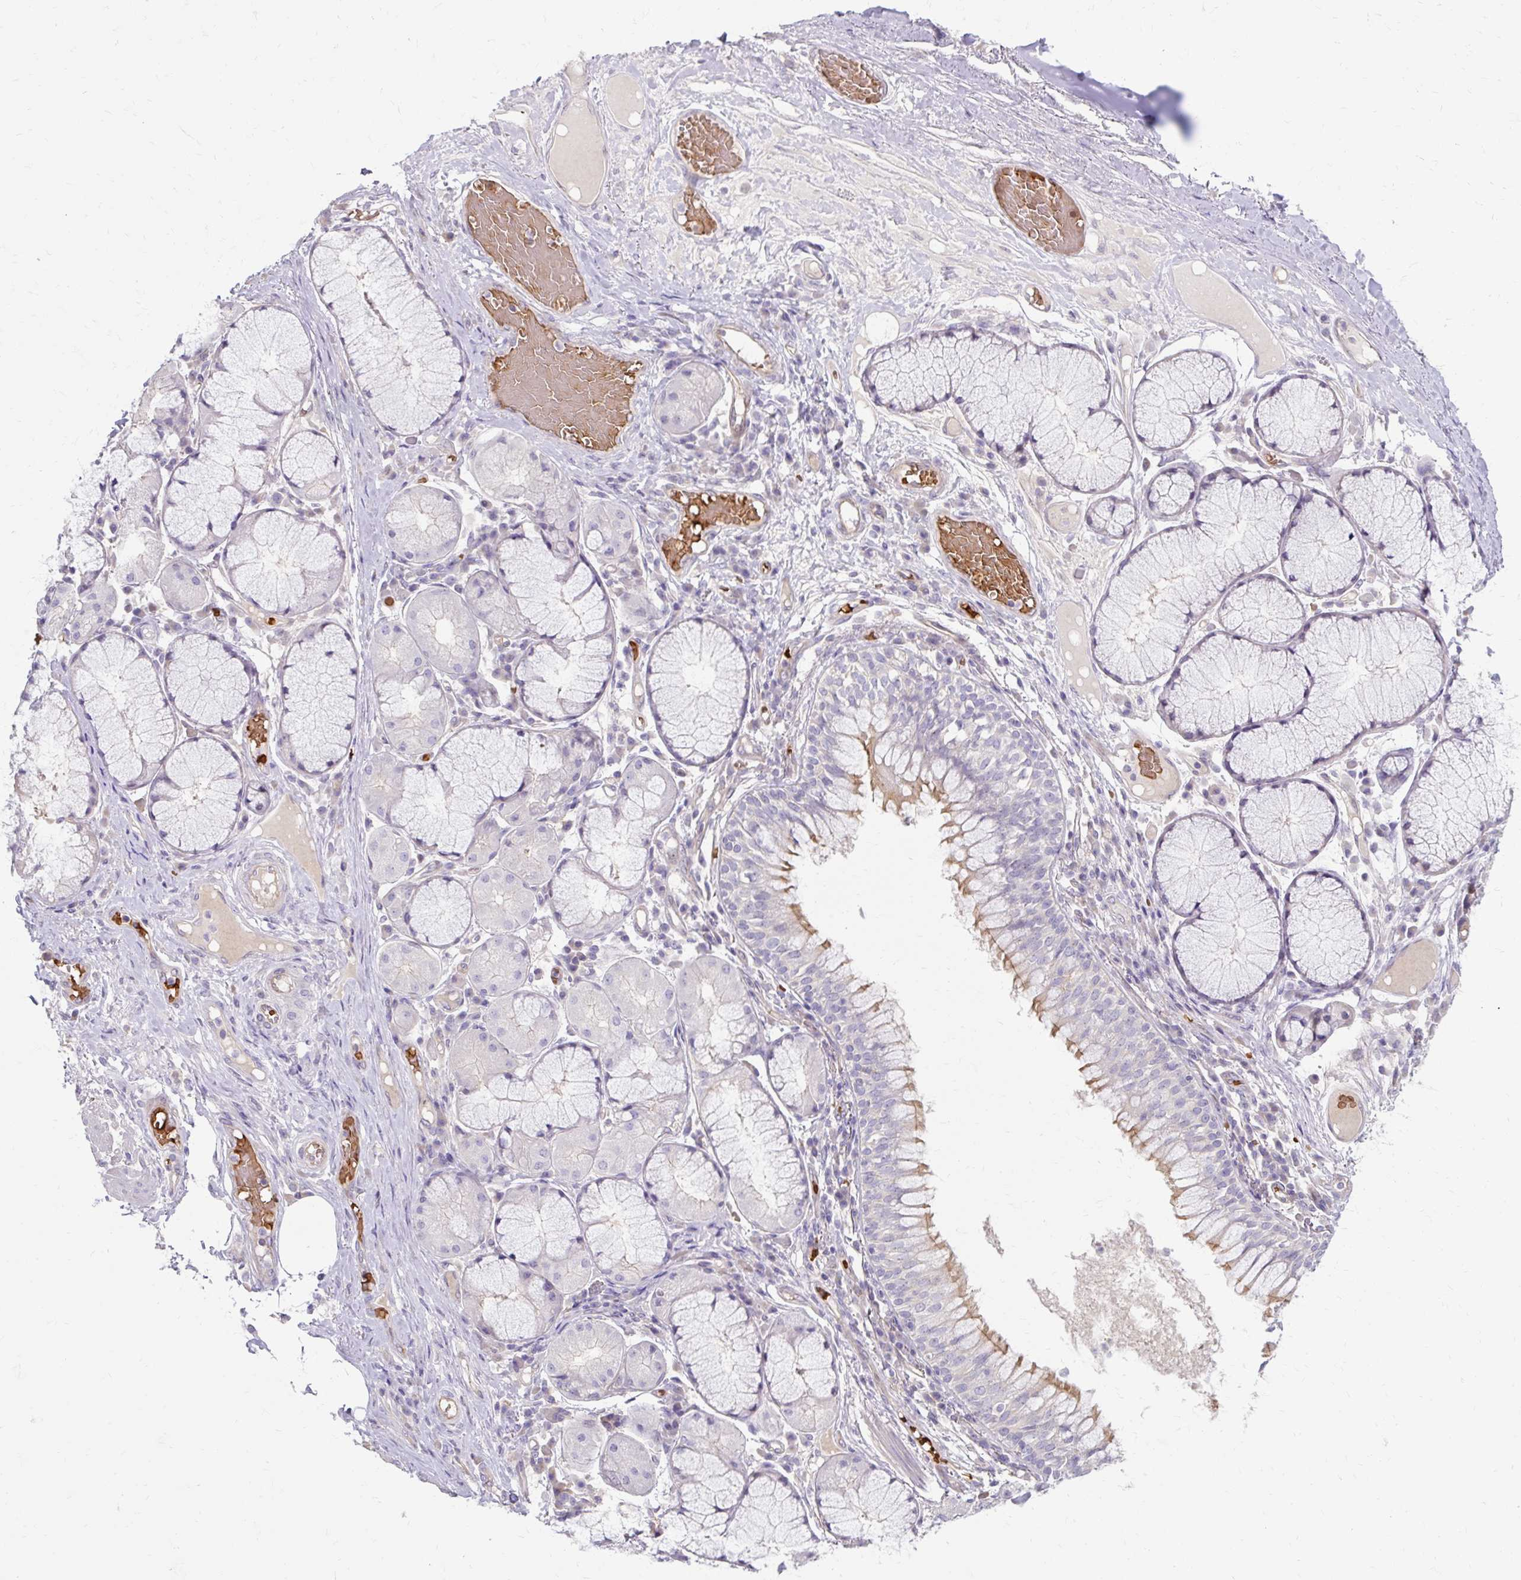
{"staining": {"intensity": "negative", "quantity": "none", "location": "none"}, "tissue": "soft tissue", "cell_type": "Chondrocytes", "image_type": "normal", "snomed": [{"axis": "morphology", "description": "Normal tissue, NOS"}, {"axis": "topography", "description": "Cartilage tissue"}, {"axis": "topography", "description": "Bronchus"}], "caption": "Unremarkable soft tissue was stained to show a protein in brown. There is no significant staining in chondrocytes.", "gene": "USHBP1", "patient": {"sex": "male", "age": 56}}